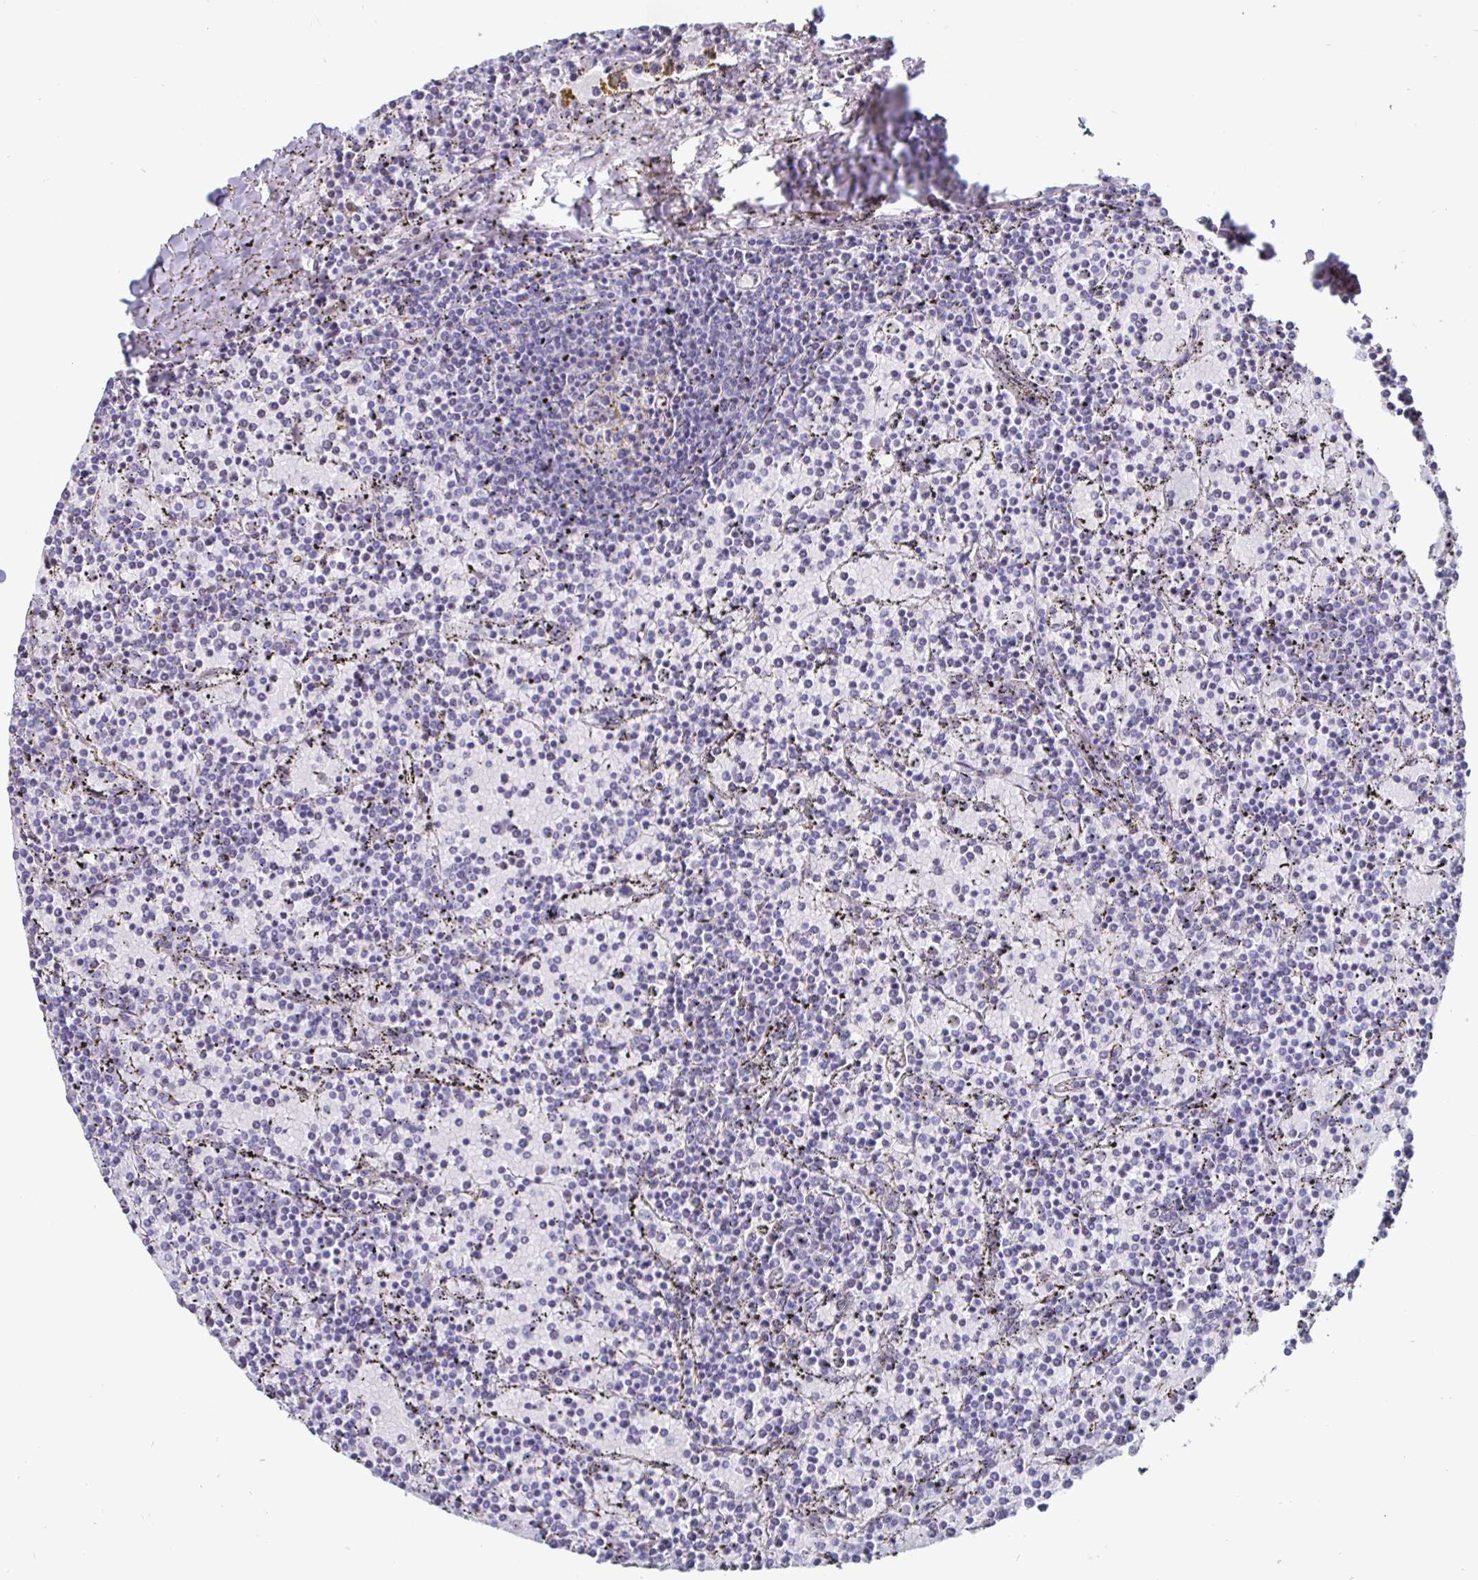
{"staining": {"intensity": "negative", "quantity": "none", "location": "none"}, "tissue": "lymphoma", "cell_type": "Tumor cells", "image_type": "cancer", "snomed": [{"axis": "morphology", "description": "Malignant lymphoma, non-Hodgkin's type, Low grade"}, {"axis": "topography", "description": "Spleen"}], "caption": "Tumor cells show no significant positivity in low-grade malignant lymphoma, non-Hodgkin's type.", "gene": "OOSP2", "patient": {"sex": "female", "age": 77}}